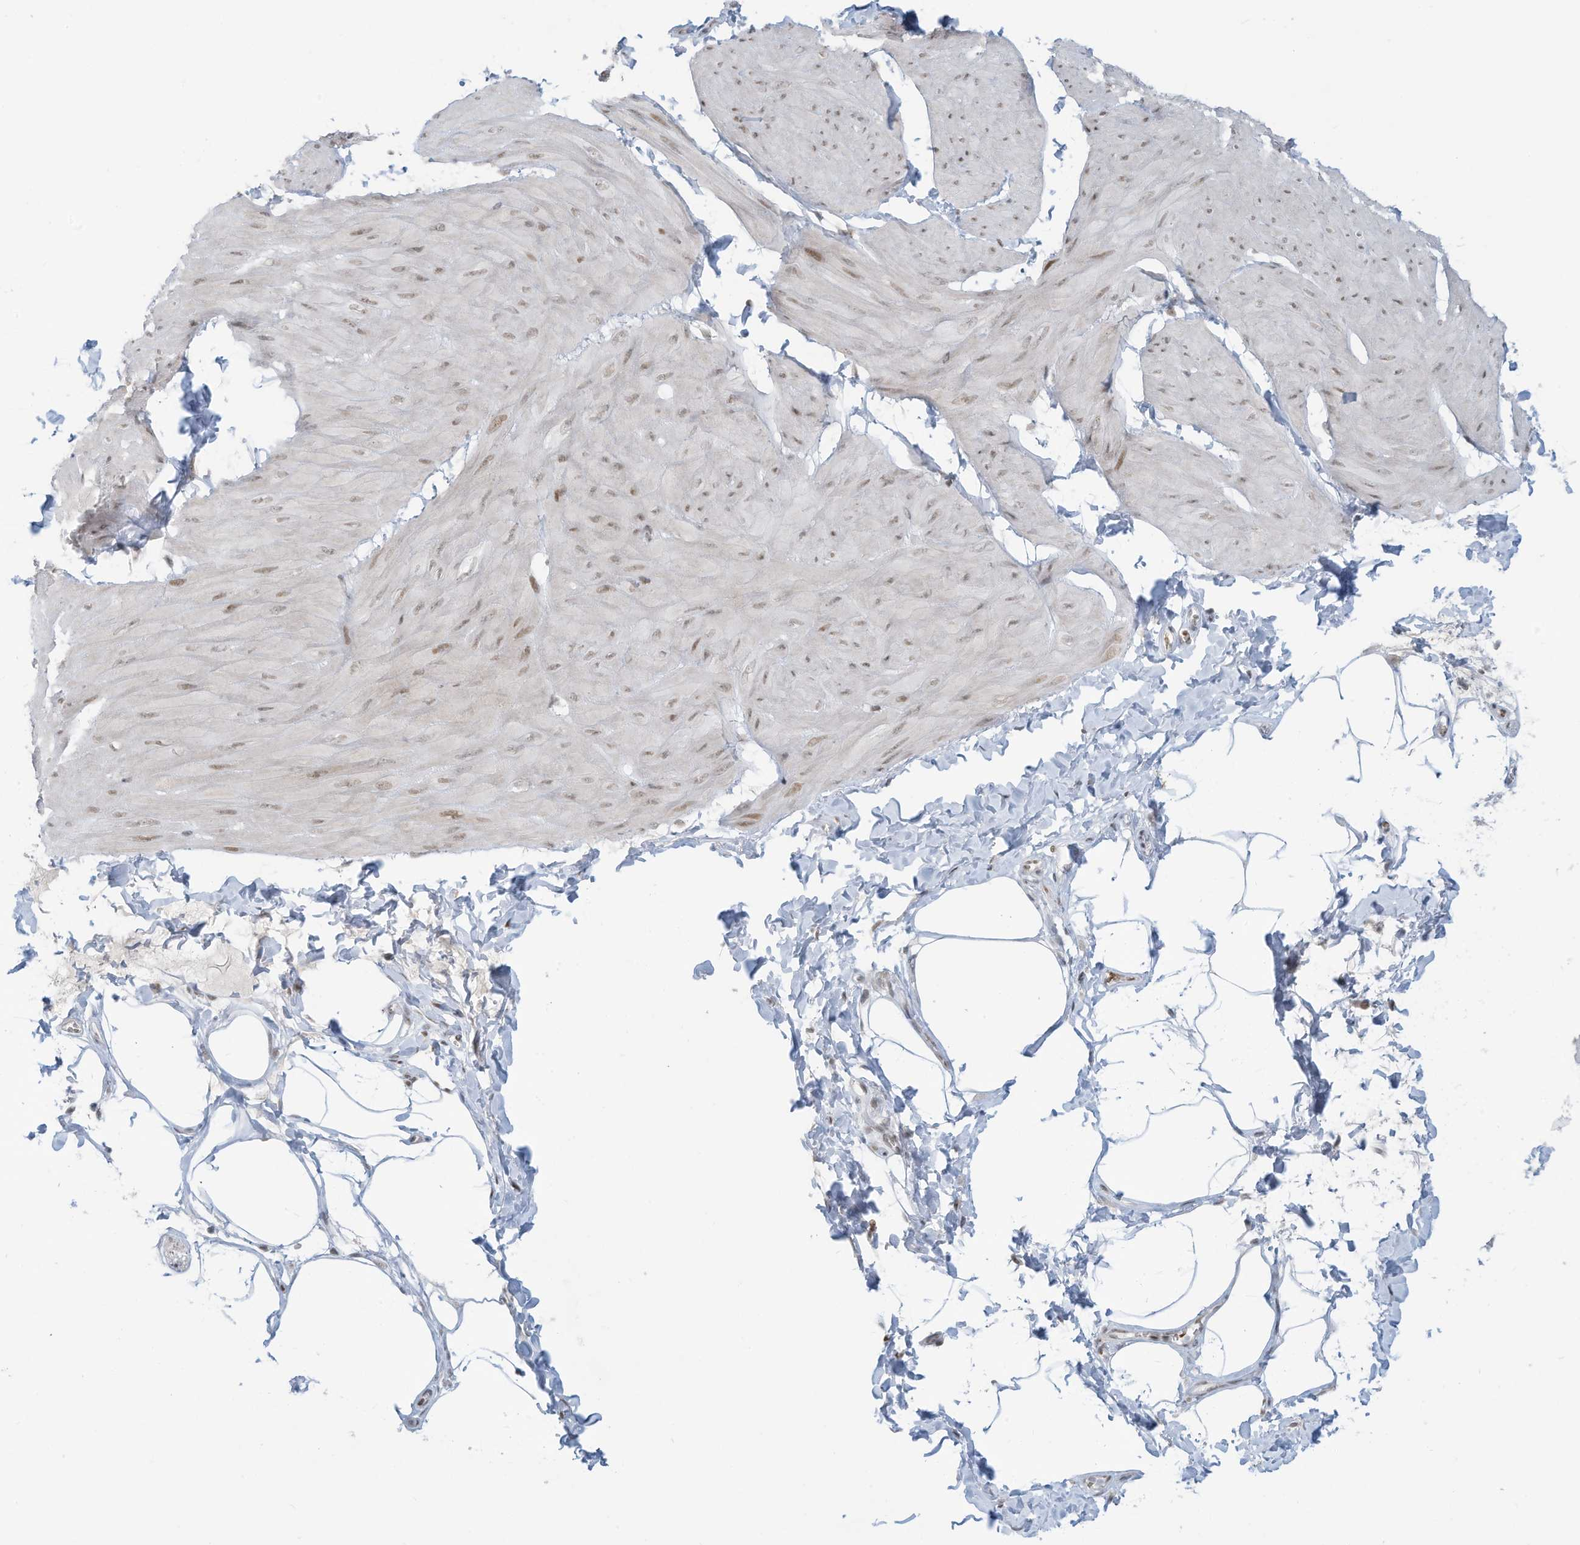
{"staining": {"intensity": "weak", "quantity": ">75%", "location": "nuclear"}, "tissue": "smooth muscle", "cell_type": "Smooth muscle cells", "image_type": "normal", "snomed": [{"axis": "morphology", "description": "Urothelial carcinoma, High grade"}, {"axis": "topography", "description": "Urinary bladder"}], "caption": "A high-resolution image shows immunohistochemistry staining of unremarkable smooth muscle, which reveals weak nuclear positivity in approximately >75% of smooth muscle cells. Nuclei are stained in blue.", "gene": "ECT2L", "patient": {"sex": "male", "age": 46}}